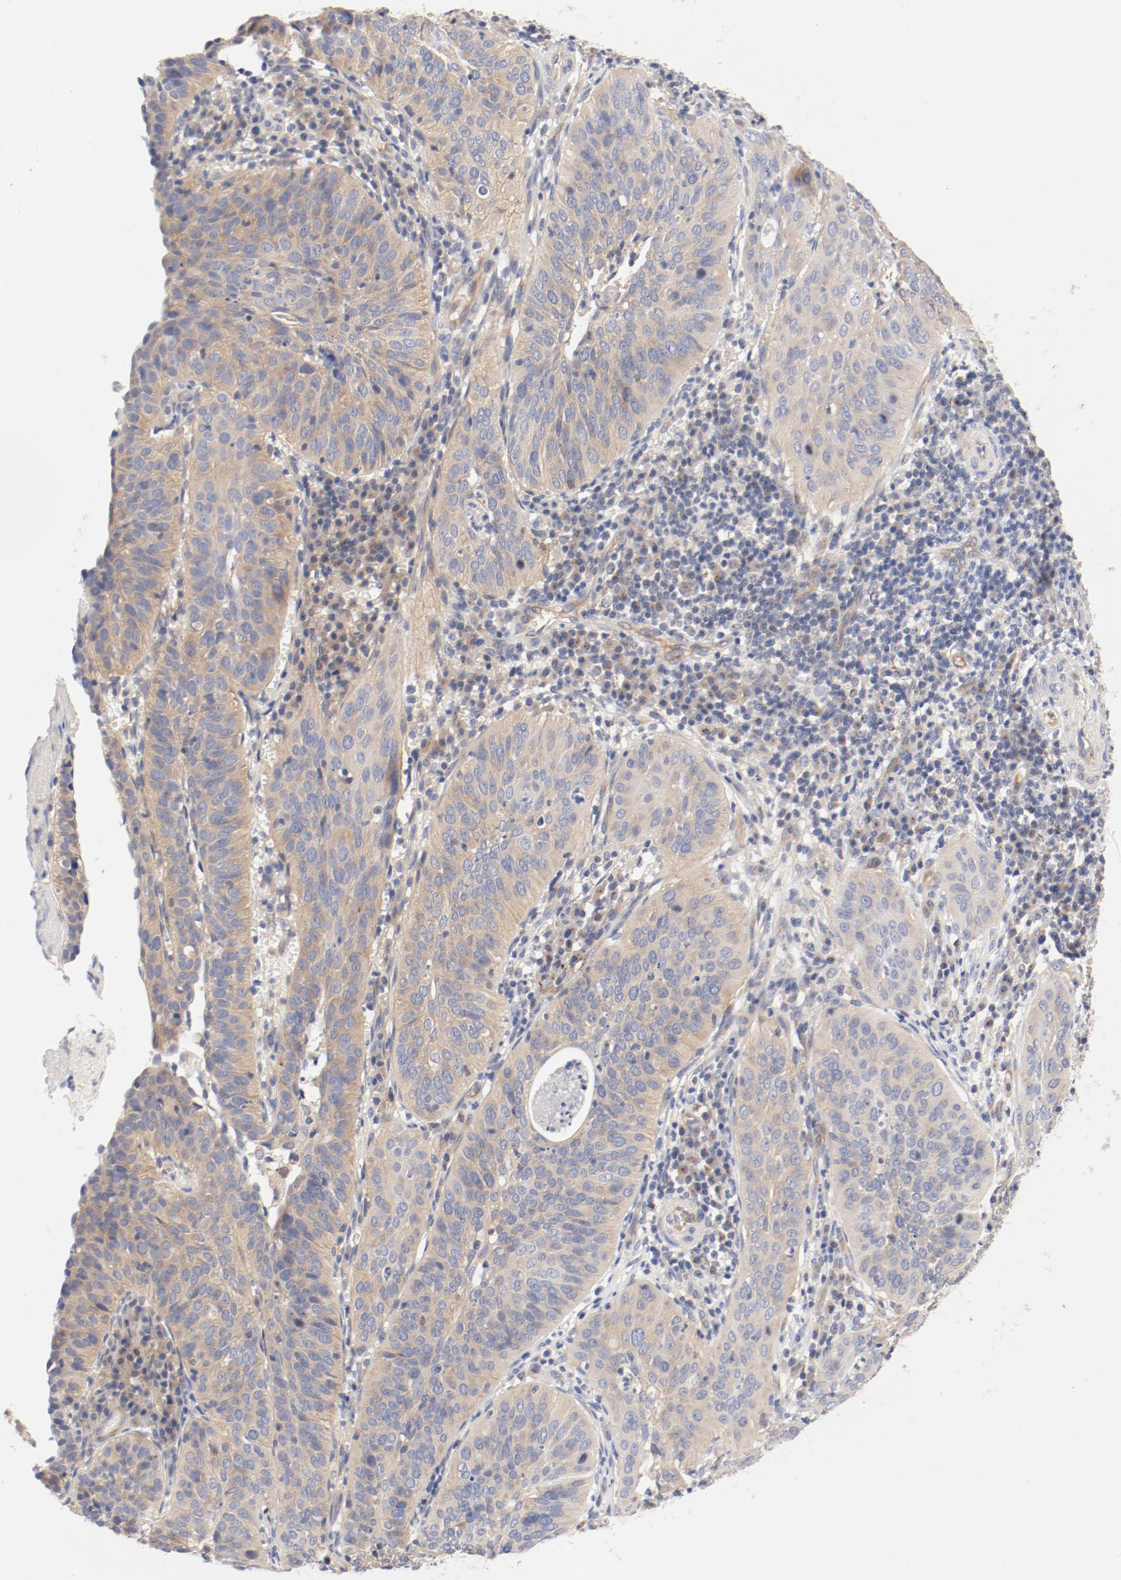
{"staining": {"intensity": "weak", "quantity": "25%-75%", "location": "cytoplasmic/membranous"}, "tissue": "cervical cancer", "cell_type": "Tumor cells", "image_type": "cancer", "snomed": [{"axis": "morphology", "description": "Squamous cell carcinoma, NOS"}, {"axis": "topography", "description": "Cervix"}], "caption": "Immunohistochemical staining of human cervical squamous cell carcinoma reveals low levels of weak cytoplasmic/membranous protein expression in approximately 25%-75% of tumor cells.", "gene": "DYNC1H1", "patient": {"sex": "female", "age": 39}}